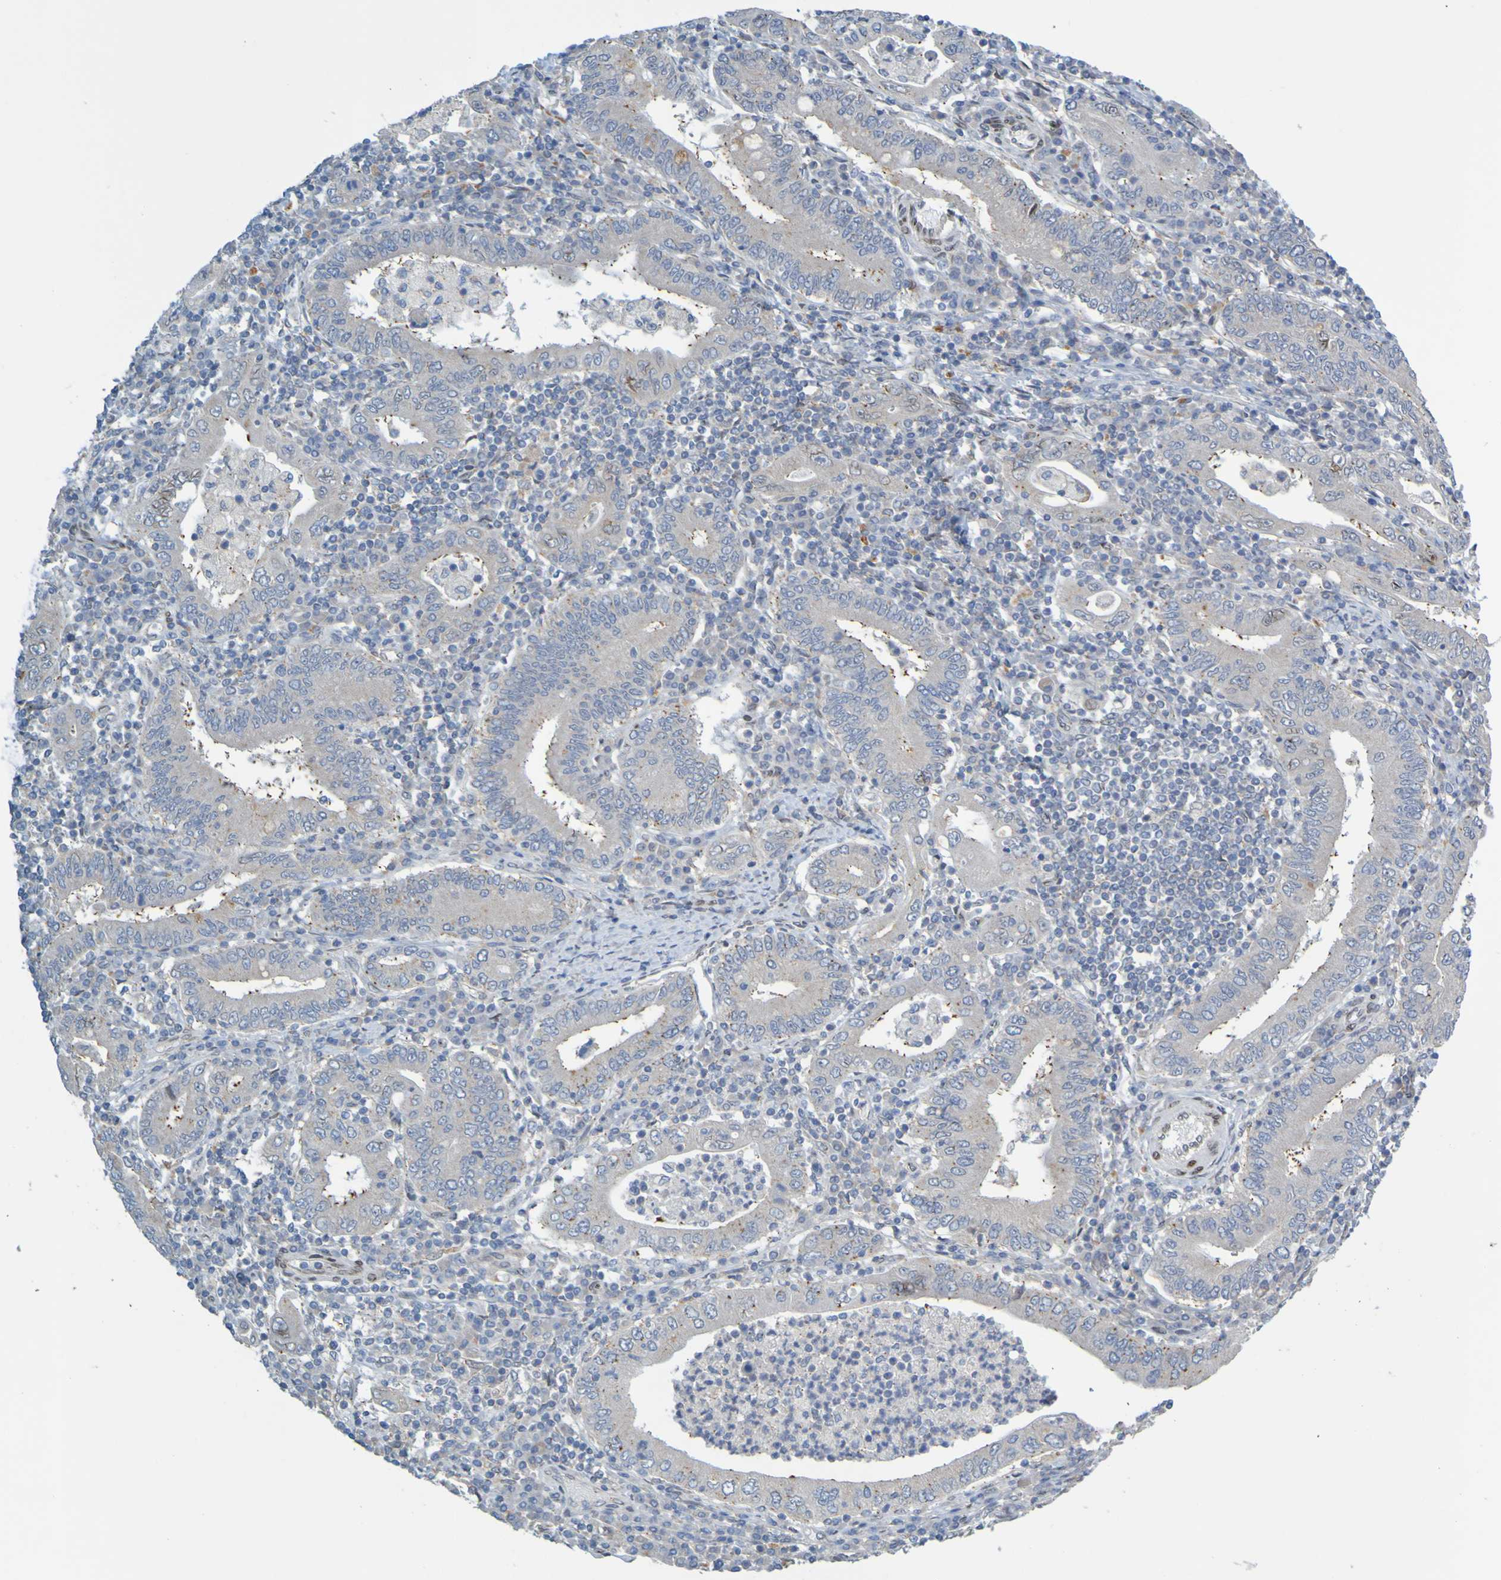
{"staining": {"intensity": "weak", "quantity": "<25%", "location": "cytoplasmic/membranous"}, "tissue": "stomach cancer", "cell_type": "Tumor cells", "image_type": "cancer", "snomed": [{"axis": "morphology", "description": "Normal tissue, NOS"}, {"axis": "morphology", "description": "Adenocarcinoma, NOS"}, {"axis": "topography", "description": "Esophagus"}, {"axis": "topography", "description": "Stomach, upper"}, {"axis": "topography", "description": "Peripheral nerve tissue"}], "caption": "This is an IHC histopathology image of human adenocarcinoma (stomach). There is no positivity in tumor cells.", "gene": "MAG", "patient": {"sex": "male", "age": 62}}